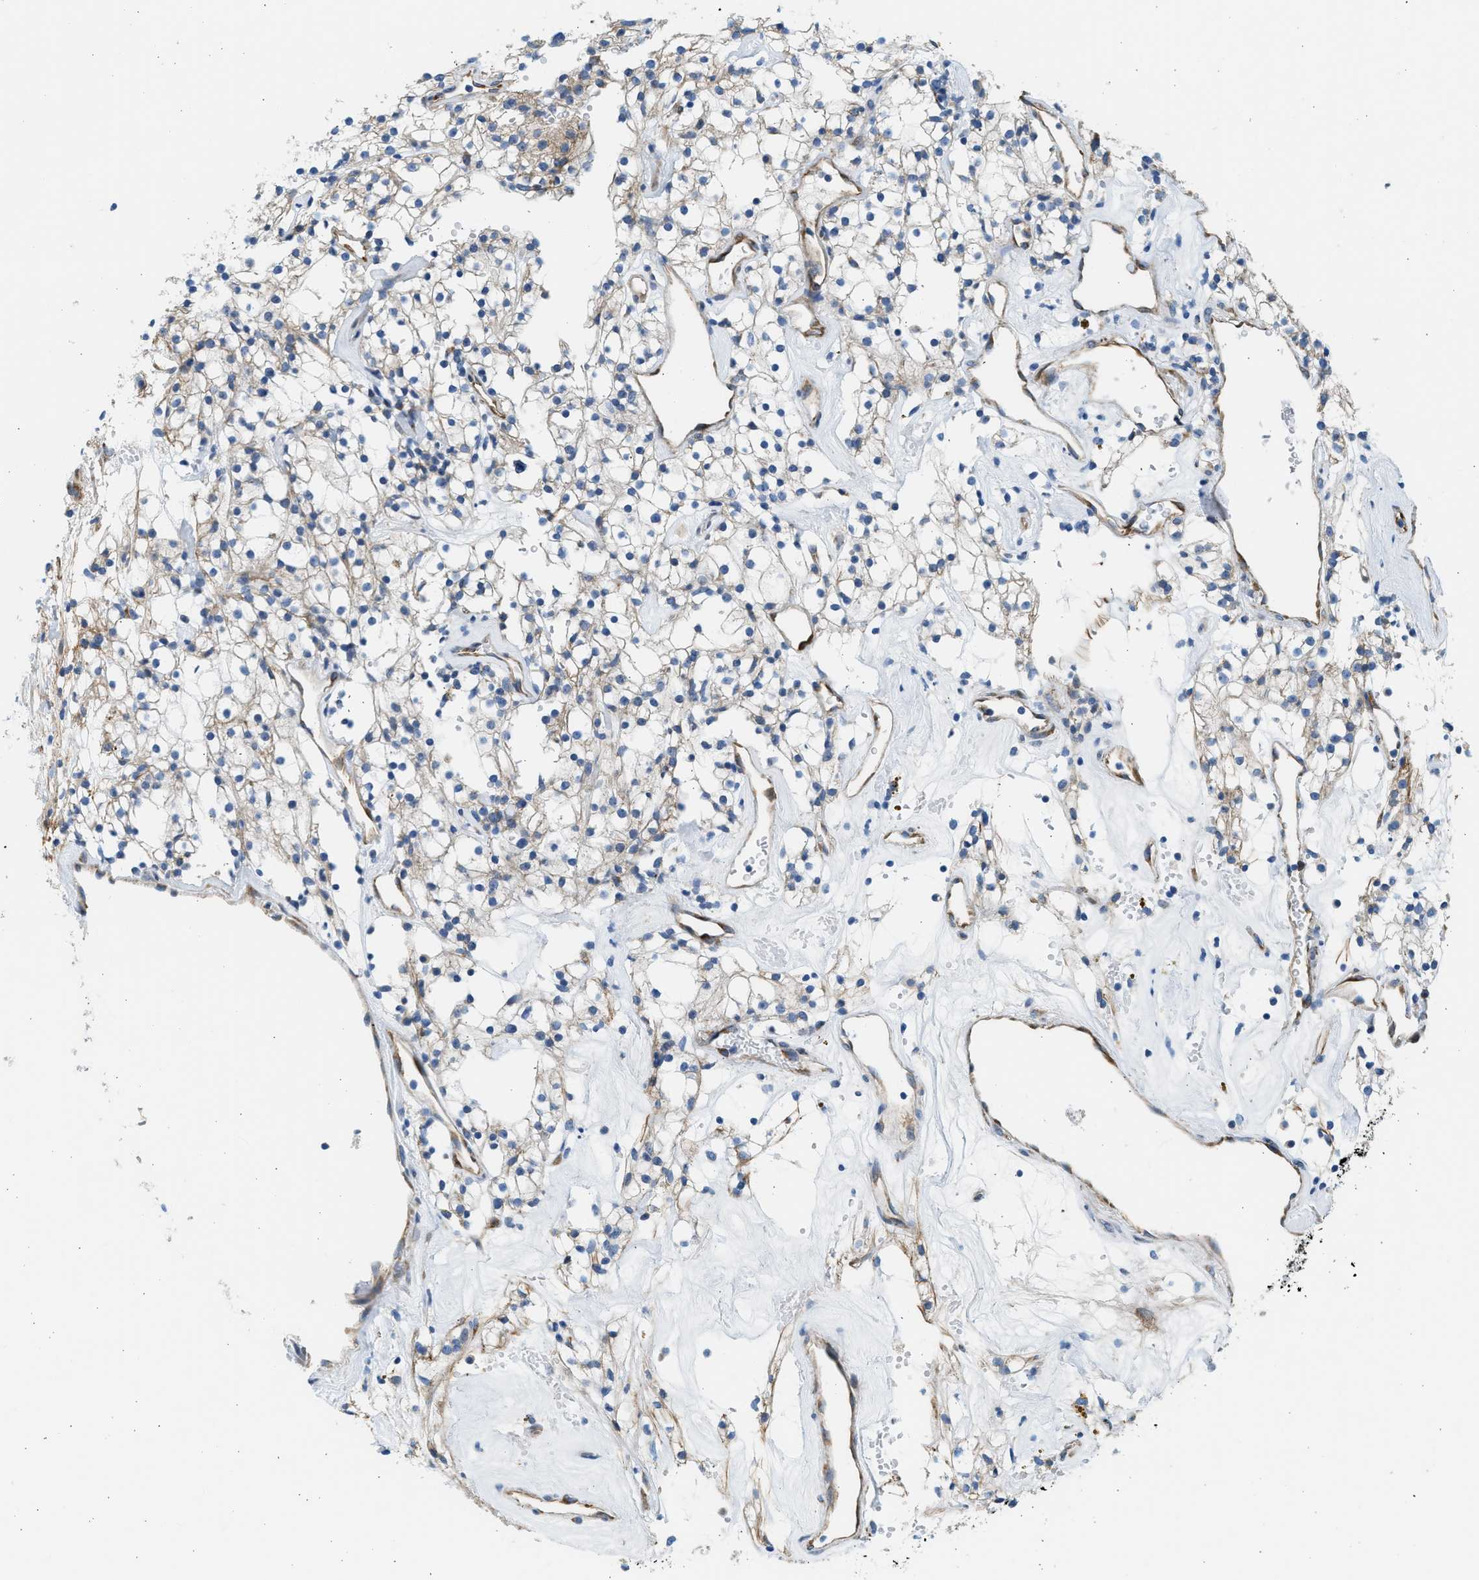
{"staining": {"intensity": "weak", "quantity": "25%-75%", "location": "cytoplasmic/membranous"}, "tissue": "renal cancer", "cell_type": "Tumor cells", "image_type": "cancer", "snomed": [{"axis": "morphology", "description": "Adenocarcinoma, NOS"}, {"axis": "topography", "description": "Kidney"}], "caption": "The micrograph shows staining of renal cancer (adenocarcinoma), revealing weak cytoplasmic/membranous protein positivity (brown color) within tumor cells.", "gene": "CNTN6", "patient": {"sex": "male", "age": 59}}